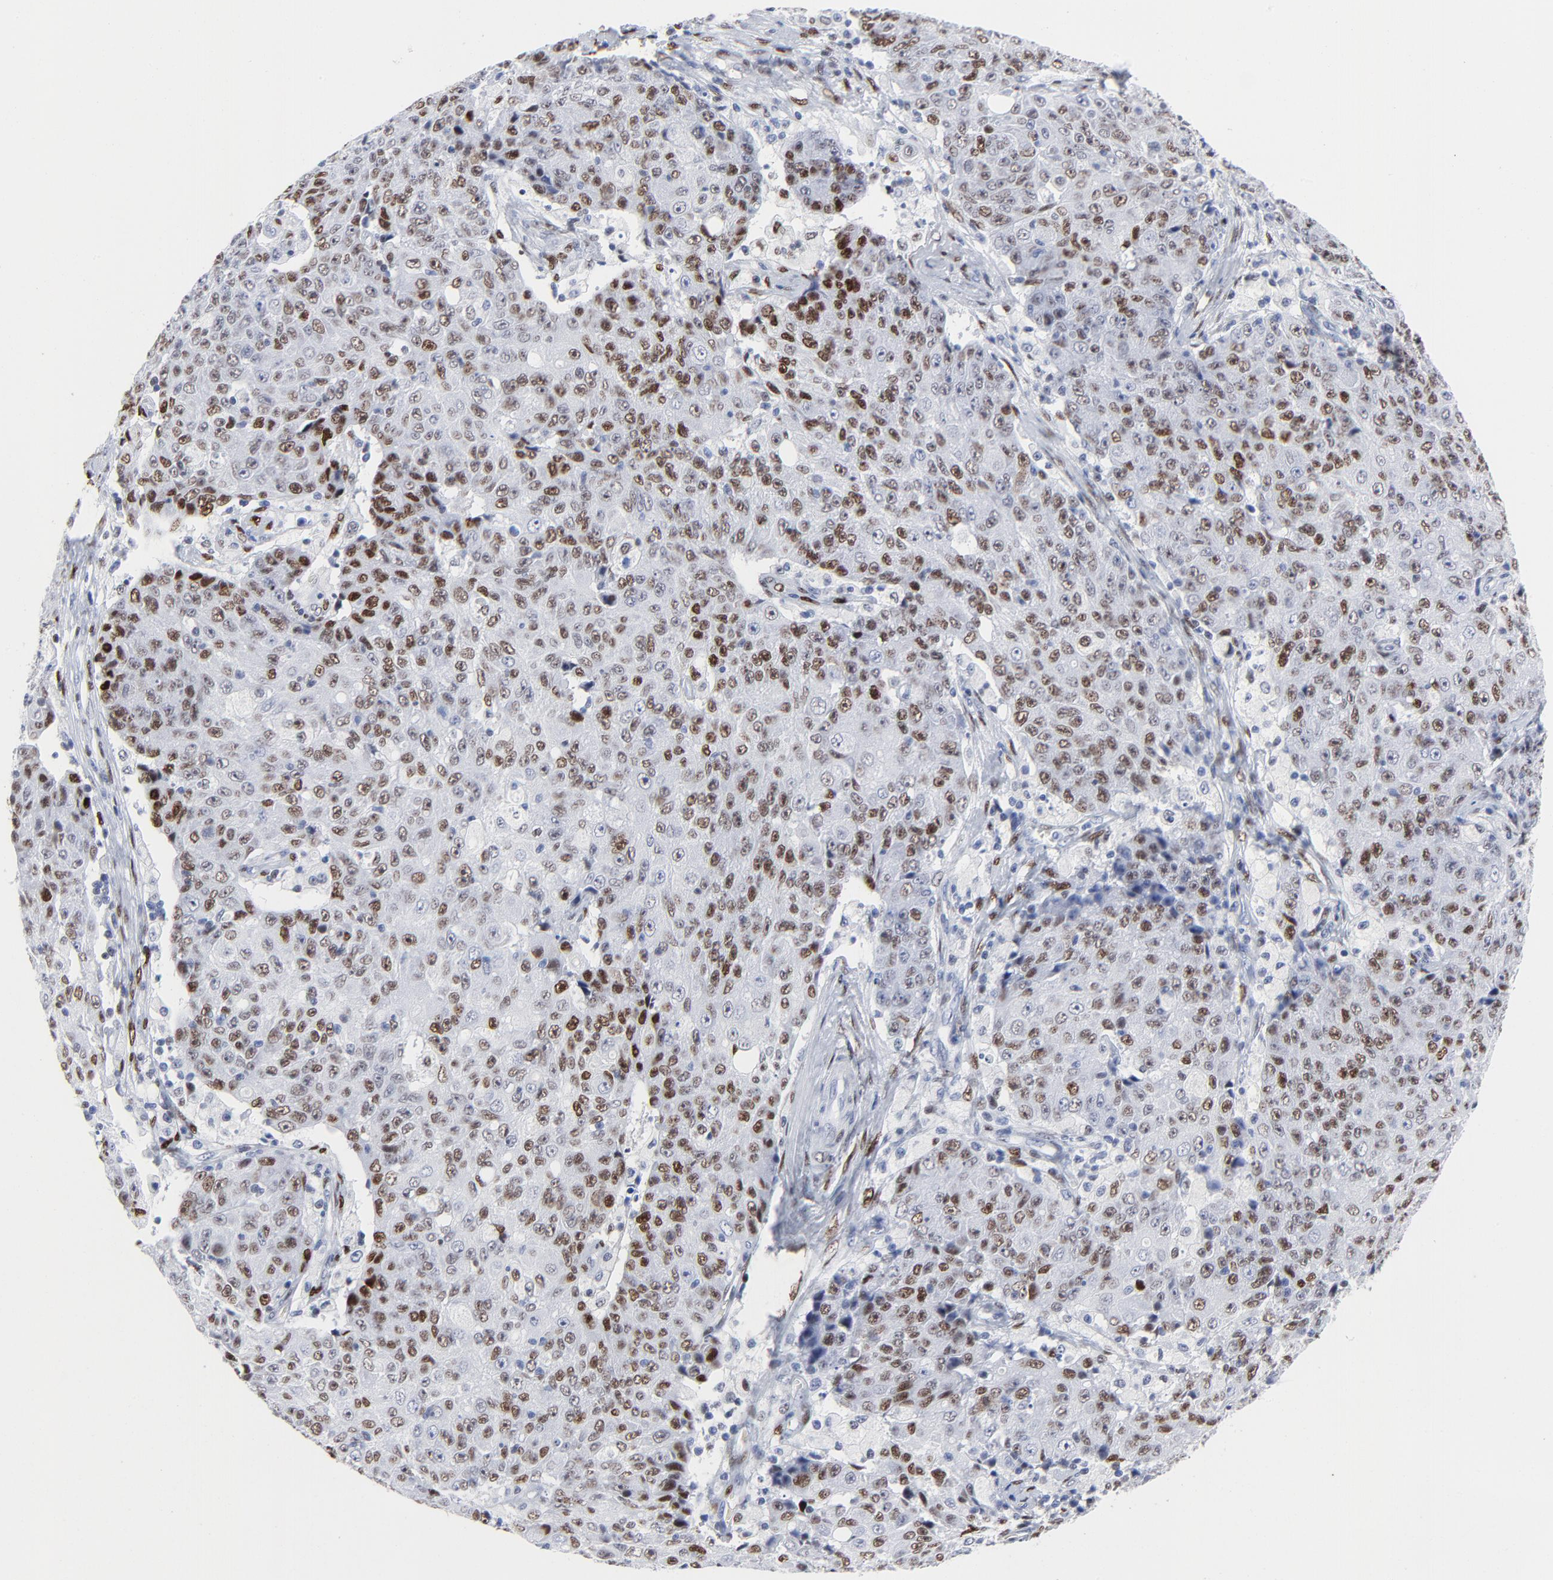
{"staining": {"intensity": "strong", "quantity": "25%-75%", "location": "nuclear"}, "tissue": "ovarian cancer", "cell_type": "Tumor cells", "image_type": "cancer", "snomed": [{"axis": "morphology", "description": "Carcinoma, endometroid"}, {"axis": "topography", "description": "Ovary"}], "caption": "Ovarian cancer stained with DAB immunohistochemistry (IHC) shows high levels of strong nuclear staining in approximately 25%-75% of tumor cells.", "gene": "JUN", "patient": {"sex": "female", "age": 42}}